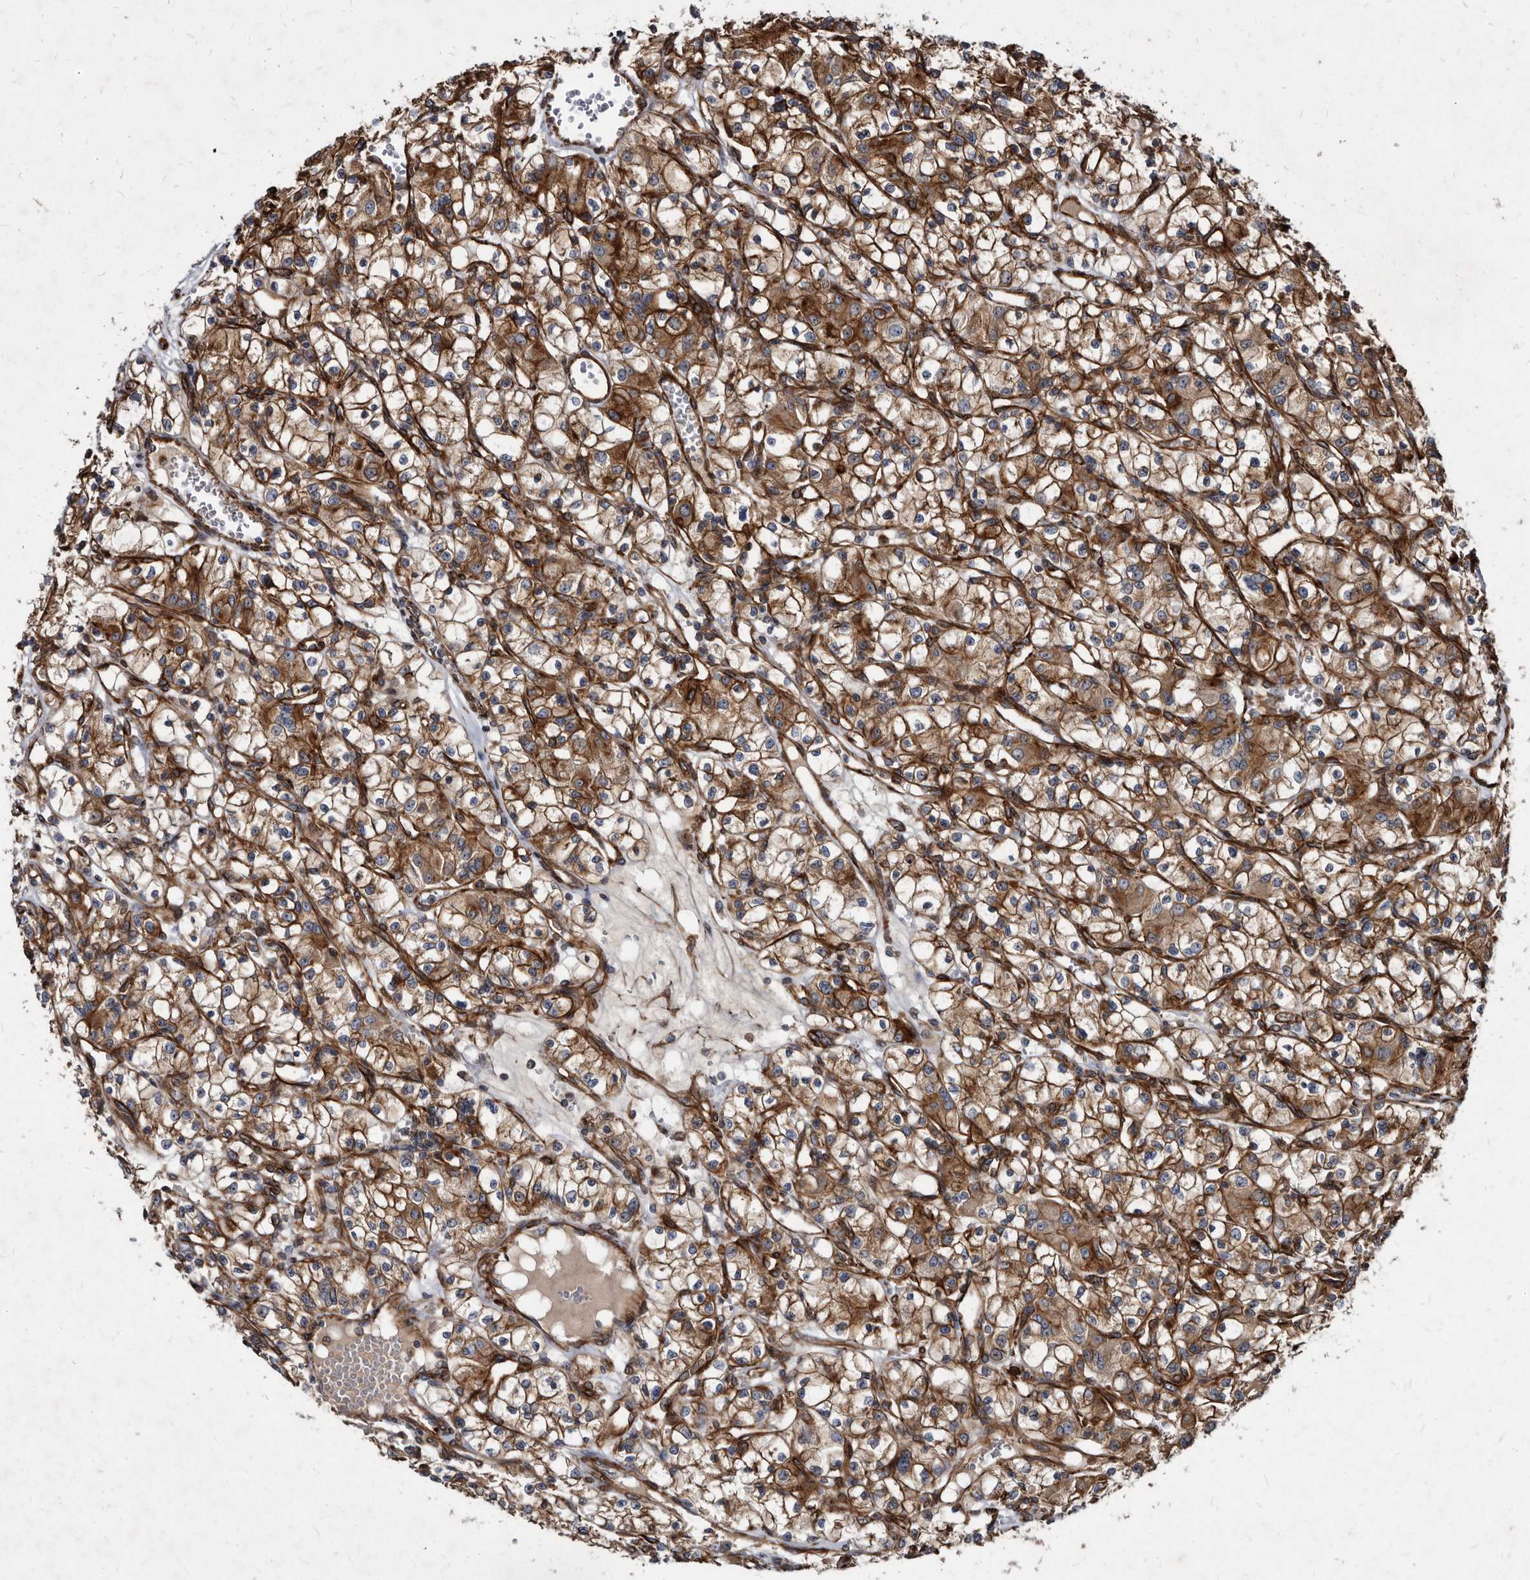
{"staining": {"intensity": "strong", "quantity": ">75%", "location": "cytoplasmic/membranous"}, "tissue": "renal cancer", "cell_type": "Tumor cells", "image_type": "cancer", "snomed": [{"axis": "morphology", "description": "Adenocarcinoma, NOS"}, {"axis": "topography", "description": "Kidney"}], "caption": "Immunohistochemical staining of adenocarcinoma (renal) reveals high levels of strong cytoplasmic/membranous protein positivity in about >75% of tumor cells.", "gene": "KCTD20", "patient": {"sex": "female", "age": 59}}